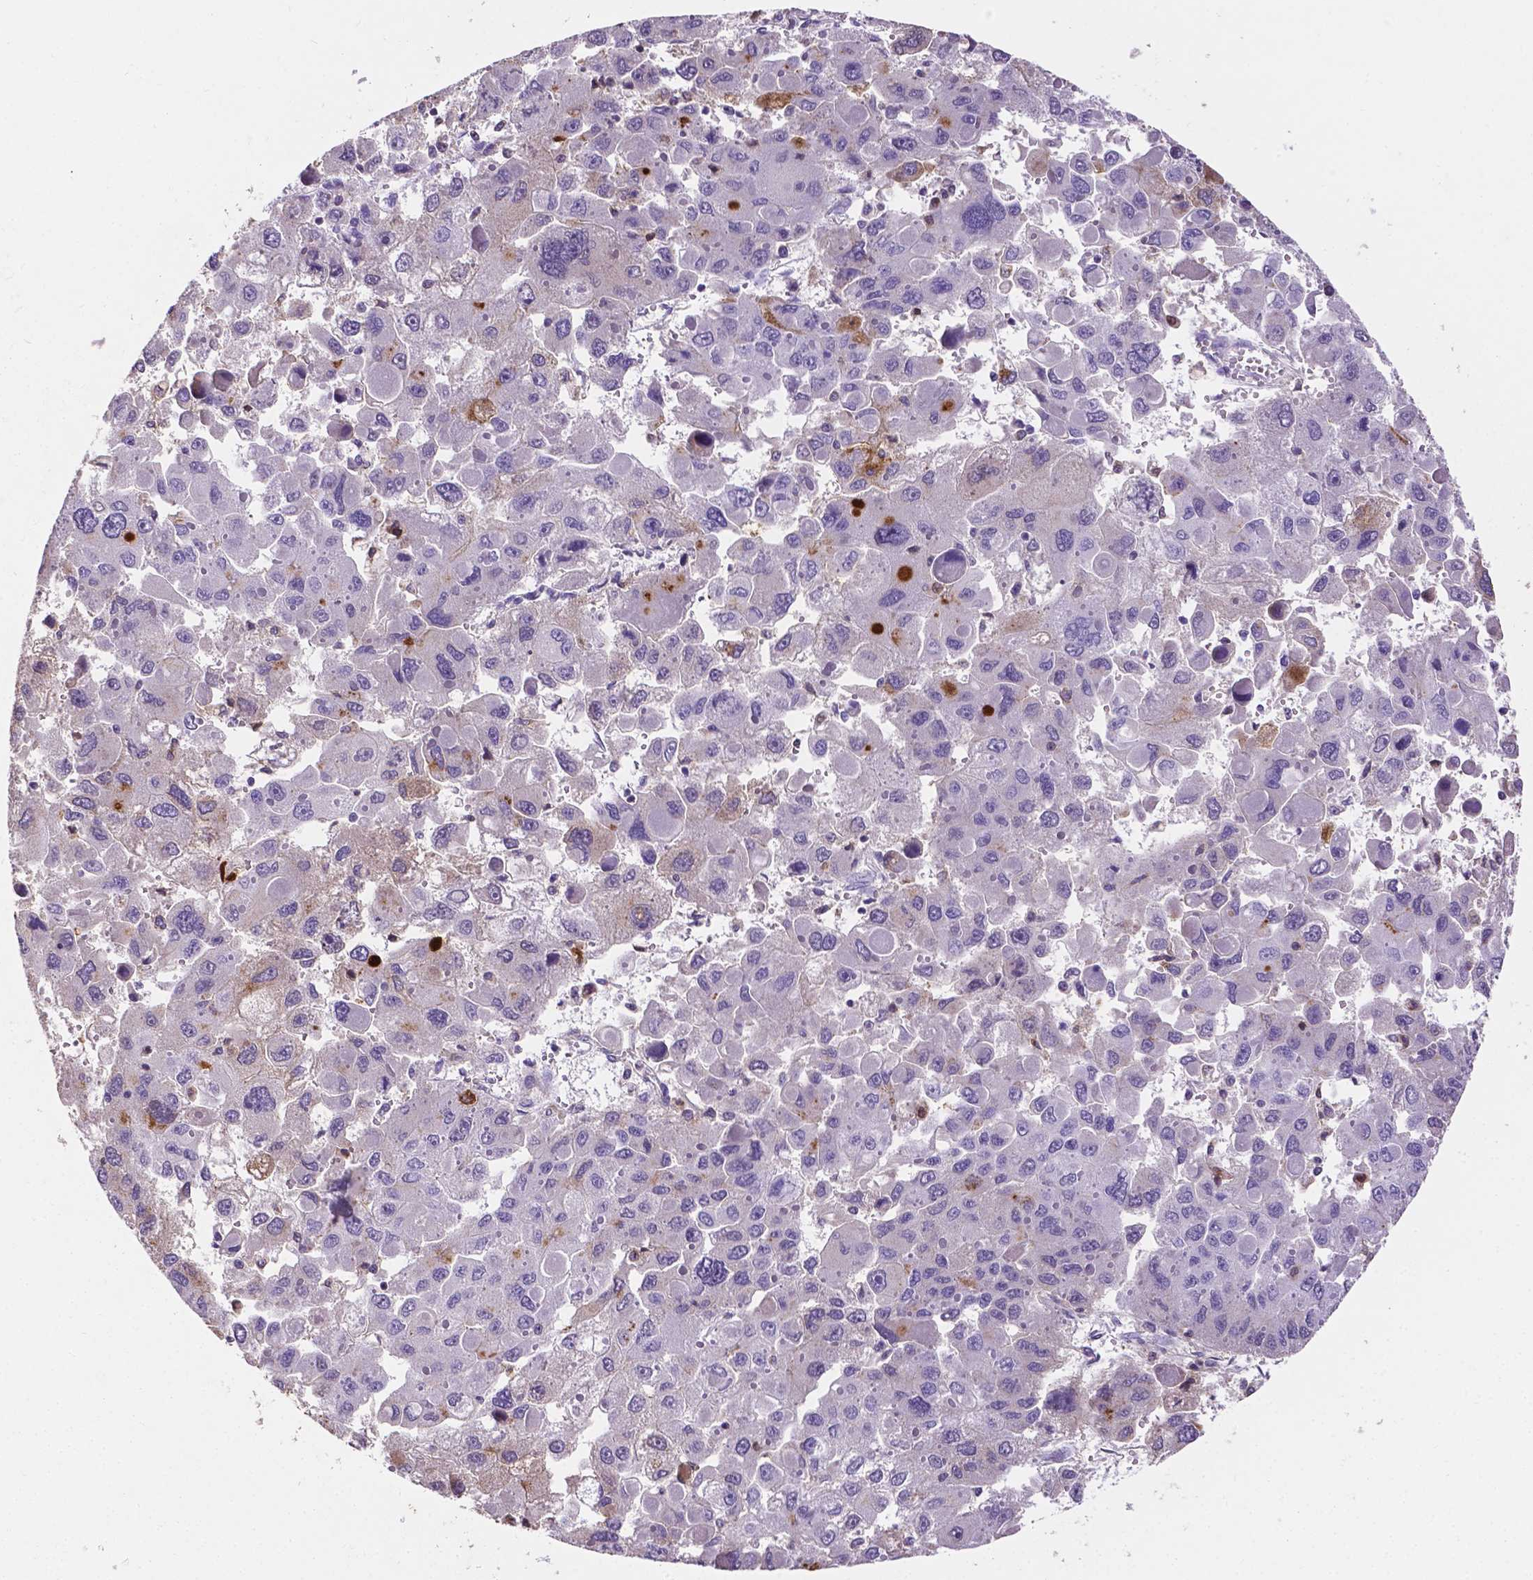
{"staining": {"intensity": "negative", "quantity": "none", "location": "none"}, "tissue": "liver cancer", "cell_type": "Tumor cells", "image_type": "cancer", "snomed": [{"axis": "morphology", "description": "Carcinoma, Hepatocellular, NOS"}, {"axis": "topography", "description": "Liver"}], "caption": "This is a photomicrograph of immunohistochemistry staining of hepatocellular carcinoma (liver), which shows no positivity in tumor cells.", "gene": "APOE", "patient": {"sex": "female", "age": 41}}